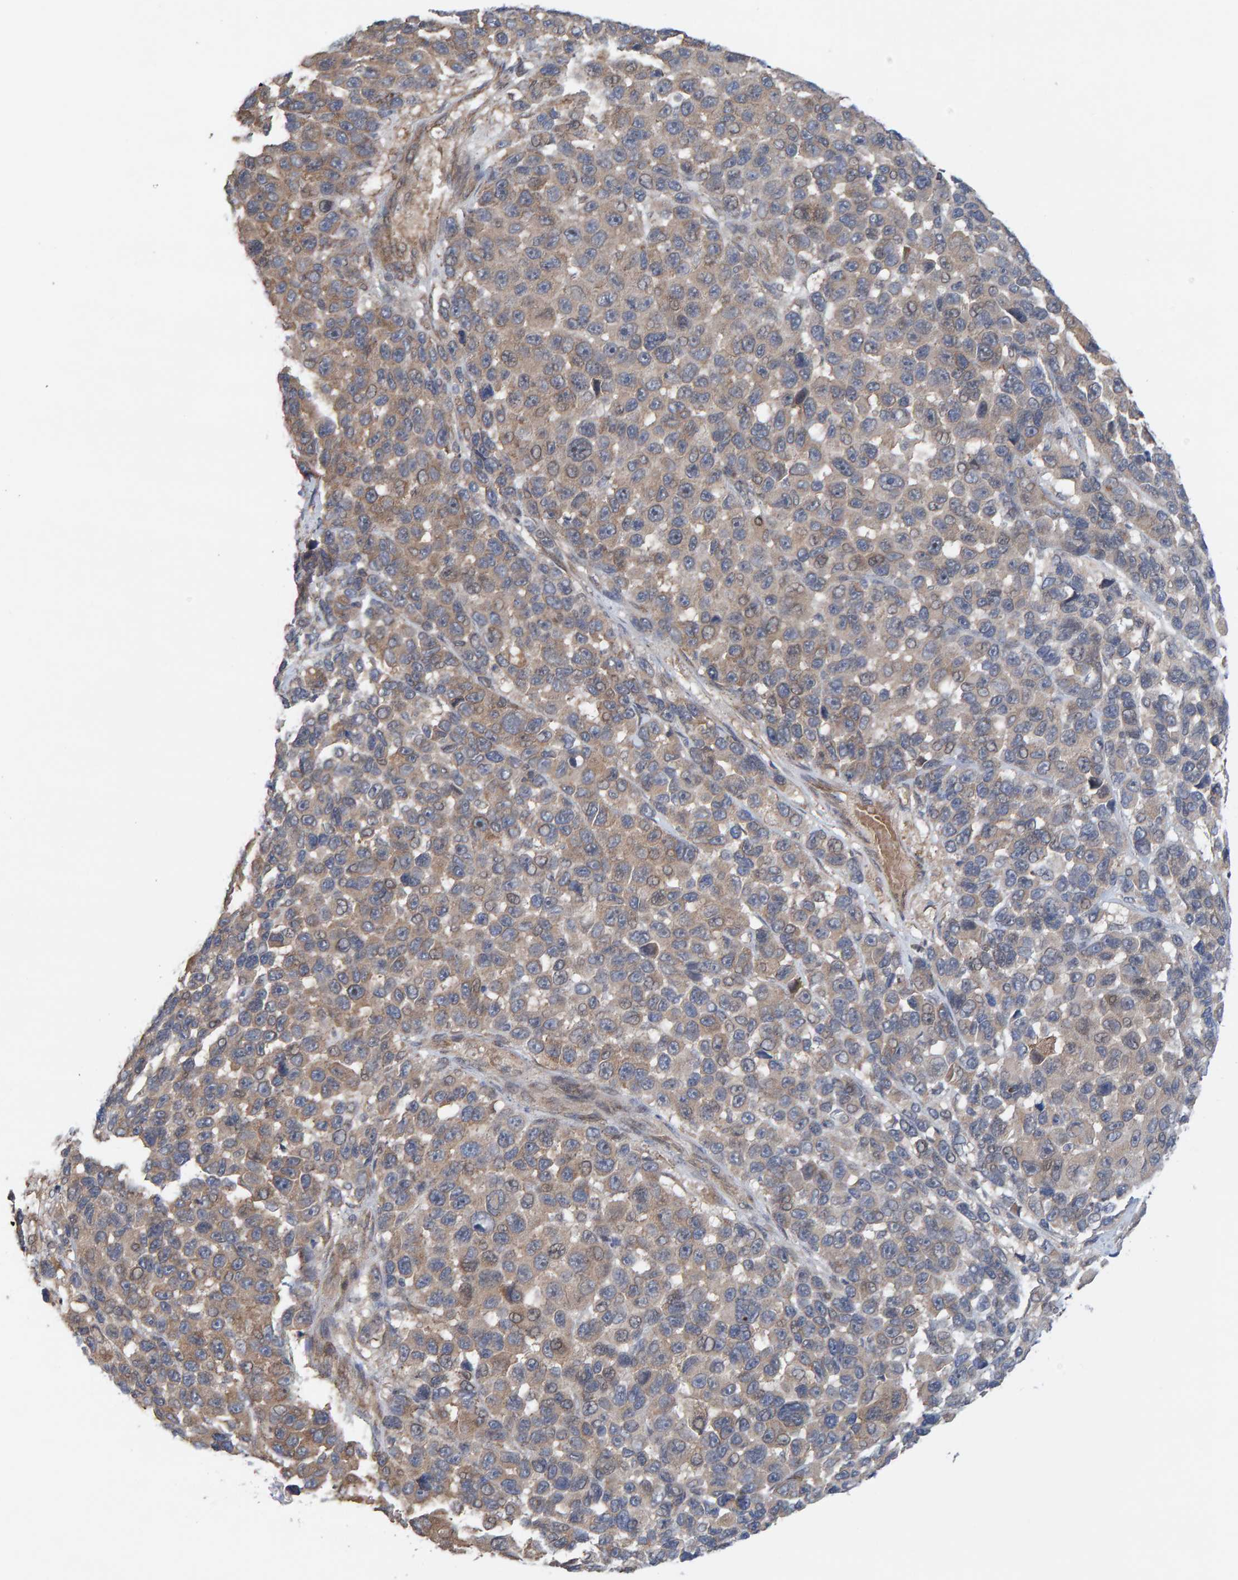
{"staining": {"intensity": "weak", "quantity": ">75%", "location": "cytoplasmic/membranous"}, "tissue": "melanoma", "cell_type": "Tumor cells", "image_type": "cancer", "snomed": [{"axis": "morphology", "description": "Malignant melanoma, NOS"}, {"axis": "topography", "description": "Skin"}], "caption": "Approximately >75% of tumor cells in malignant melanoma show weak cytoplasmic/membranous protein positivity as visualized by brown immunohistochemical staining.", "gene": "LRSAM1", "patient": {"sex": "male", "age": 53}}